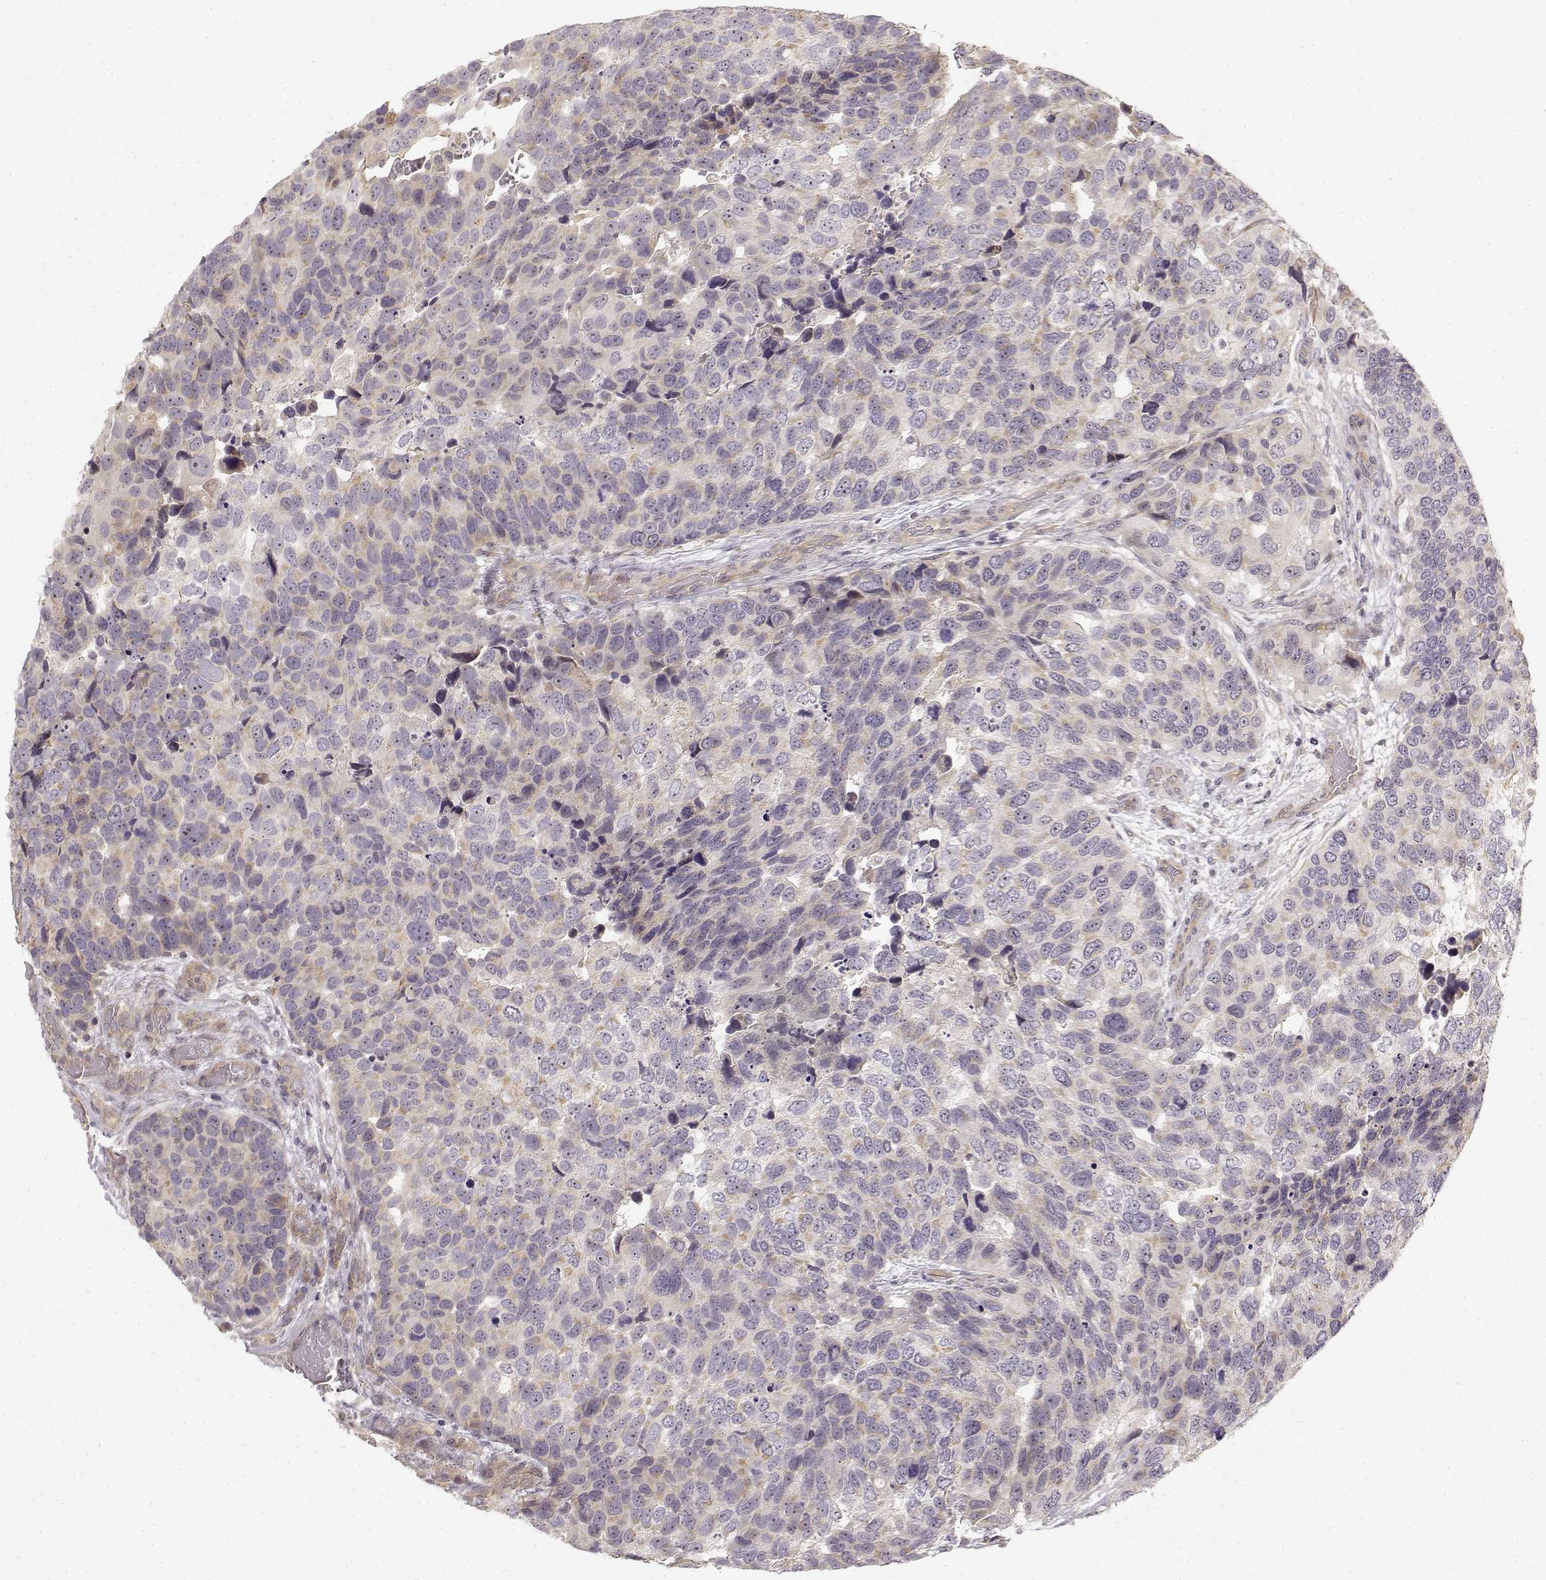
{"staining": {"intensity": "weak", "quantity": "25%-75%", "location": "cytoplasmic/membranous"}, "tissue": "urothelial cancer", "cell_type": "Tumor cells", "image_type": "cancer", "snomed": [{"axis": "morphology", "description": "Urothelial carcinoma, High grade"}, {"axis": "topography", "description": "Urinary bladder"}], "caption": "High-grade urothelial carcinoma was stained to show a protein in brown. There is low levels of weak cytoplasmic/membranous expression in approximately 25%-75% of tumor cells.", "gene": "MED12L", "patient": {"sex": "male", "age": 60}}